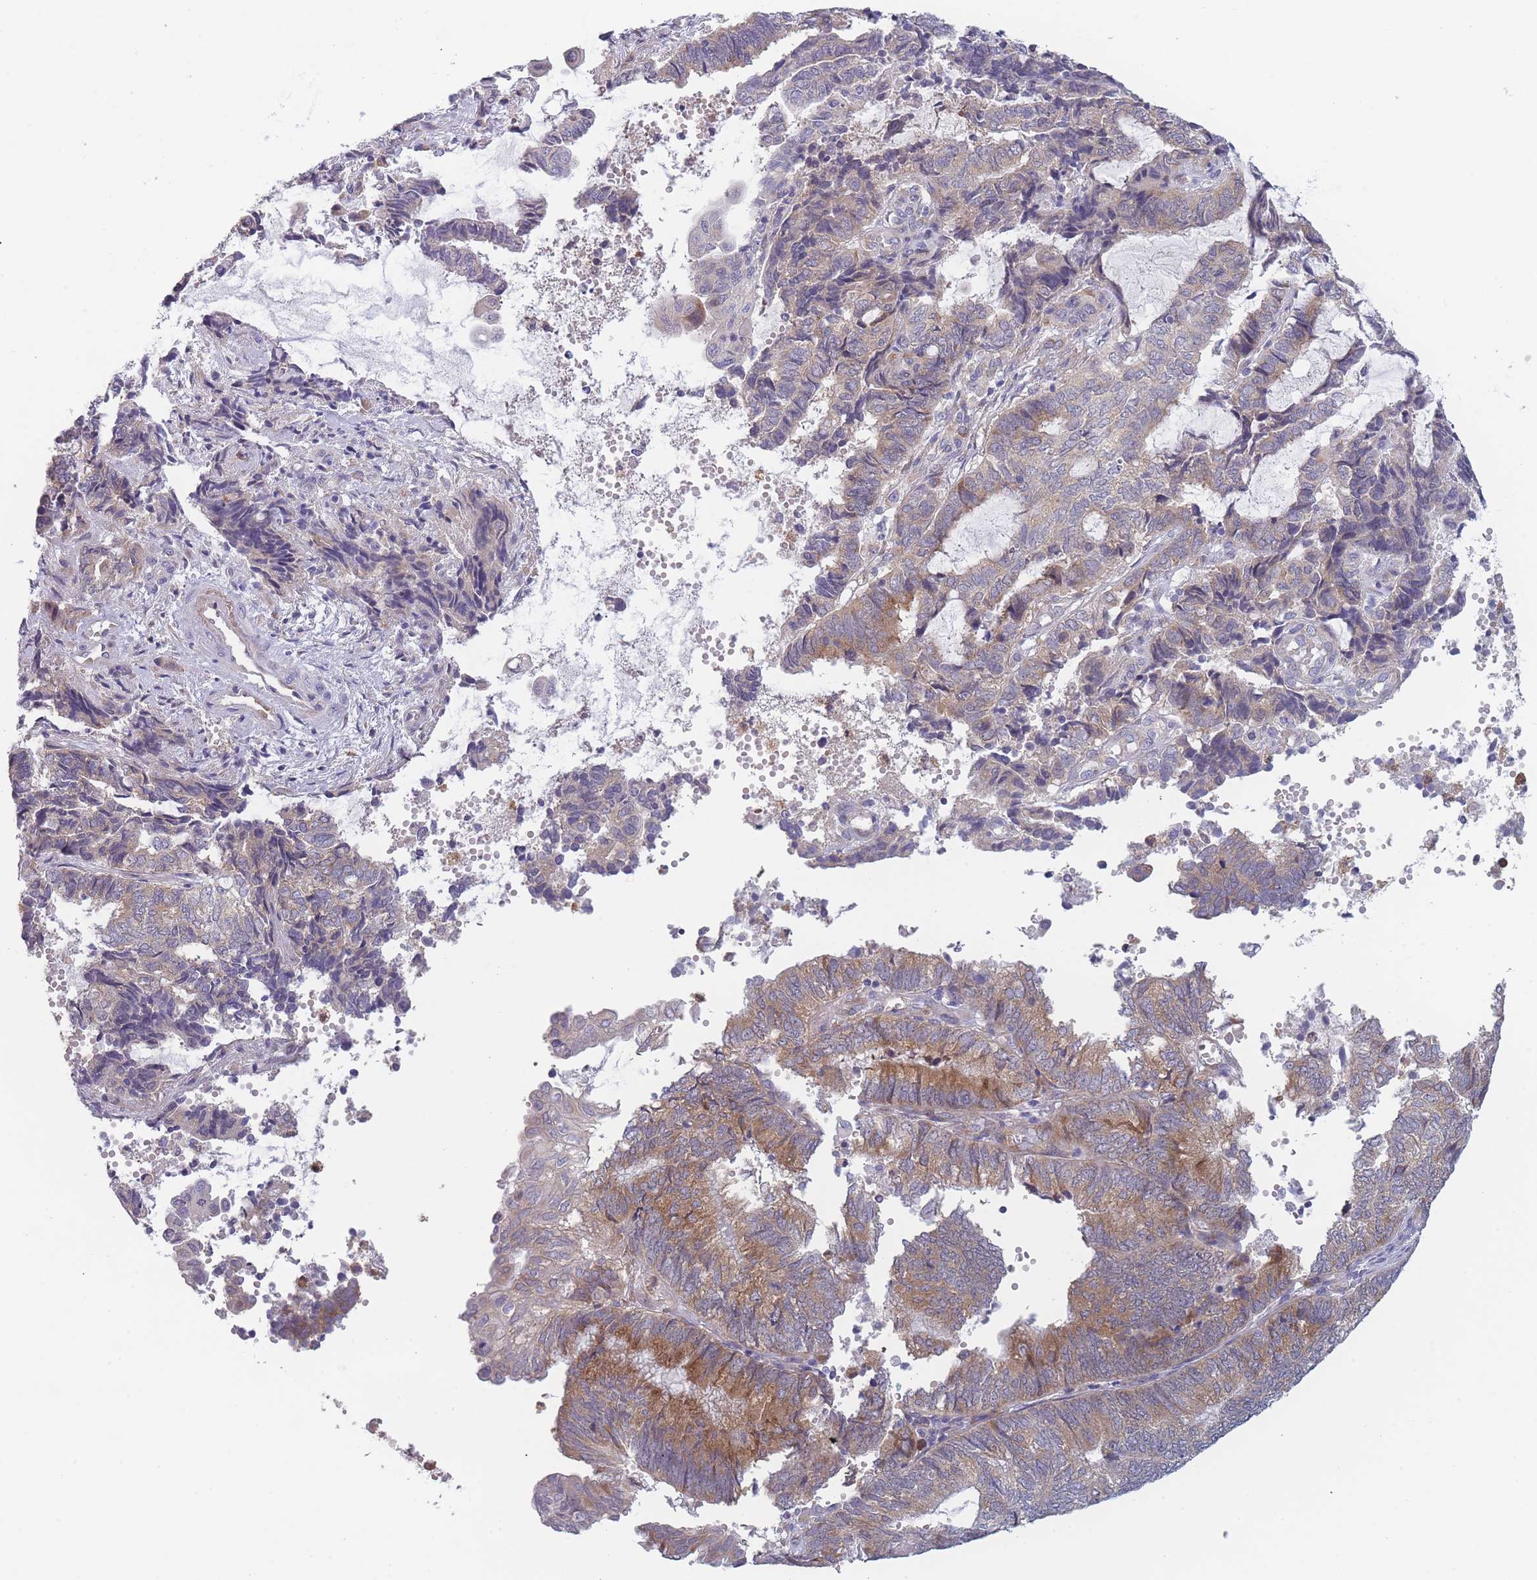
{"staining": {"intensity": "moderate", "quantity": "25%-75%", "location": "cytoplasmic/membranous"}, "tissue": "endometrial cancer", "cell_type": "Tumor cells", "image_type": "cancer", "snomed": [{"axis": "morphology", "description": "Adenocarcinoma, NOS"}, {"axis": "topography", "description": "Uterus"}, {"axis": "topography", "description": "Endometrium"}], "caption": "A brown stain shows moderate cytoplasmic/membranous expression of a protein in human endometrial adenocarcinoma tumor cells. (DAB (3,3'-diaminobenzidine) IHC with brightfield microscopy, high magnification).", "gene": "NDUFAF6", "patient": {"sex": "female", "age": 70}}